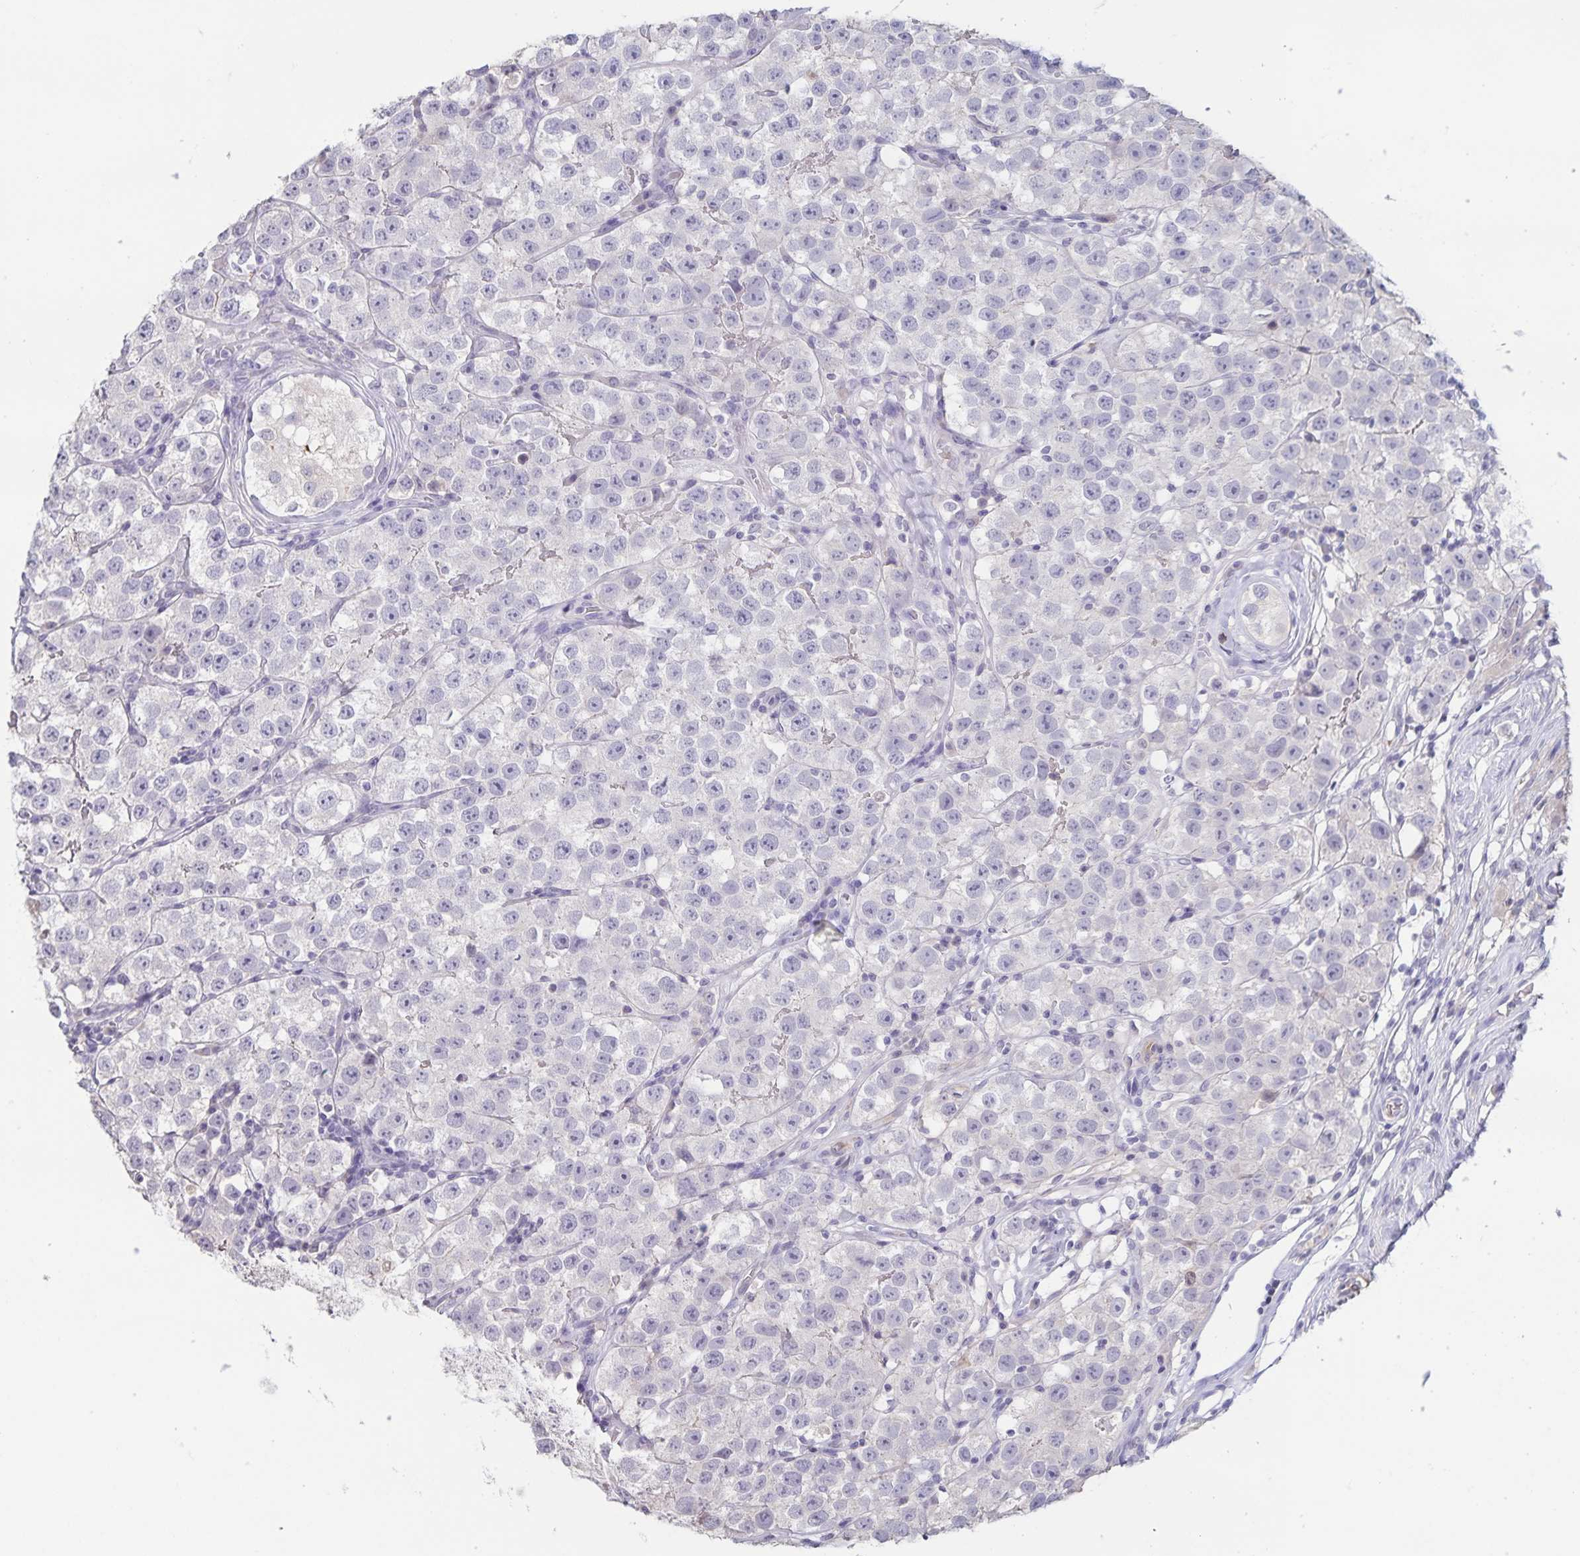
{"staining": {"intensity": "negative", "quantity": "none", "location": "none"}, "tissue": "testis cancer", "cell_type": "Tumor cells", "image_type": "cancer", "snomed": [{"axis": "morphology", "description": "Seminoma, NOS"}, {"axis": "topography", "description": "Testis"}], "caption": "Protein analysis of testis seminoma reveals no significant positivity in tumor cells.", "gene": "INSL5", "patient": {"sex": "male", "age": 34}}